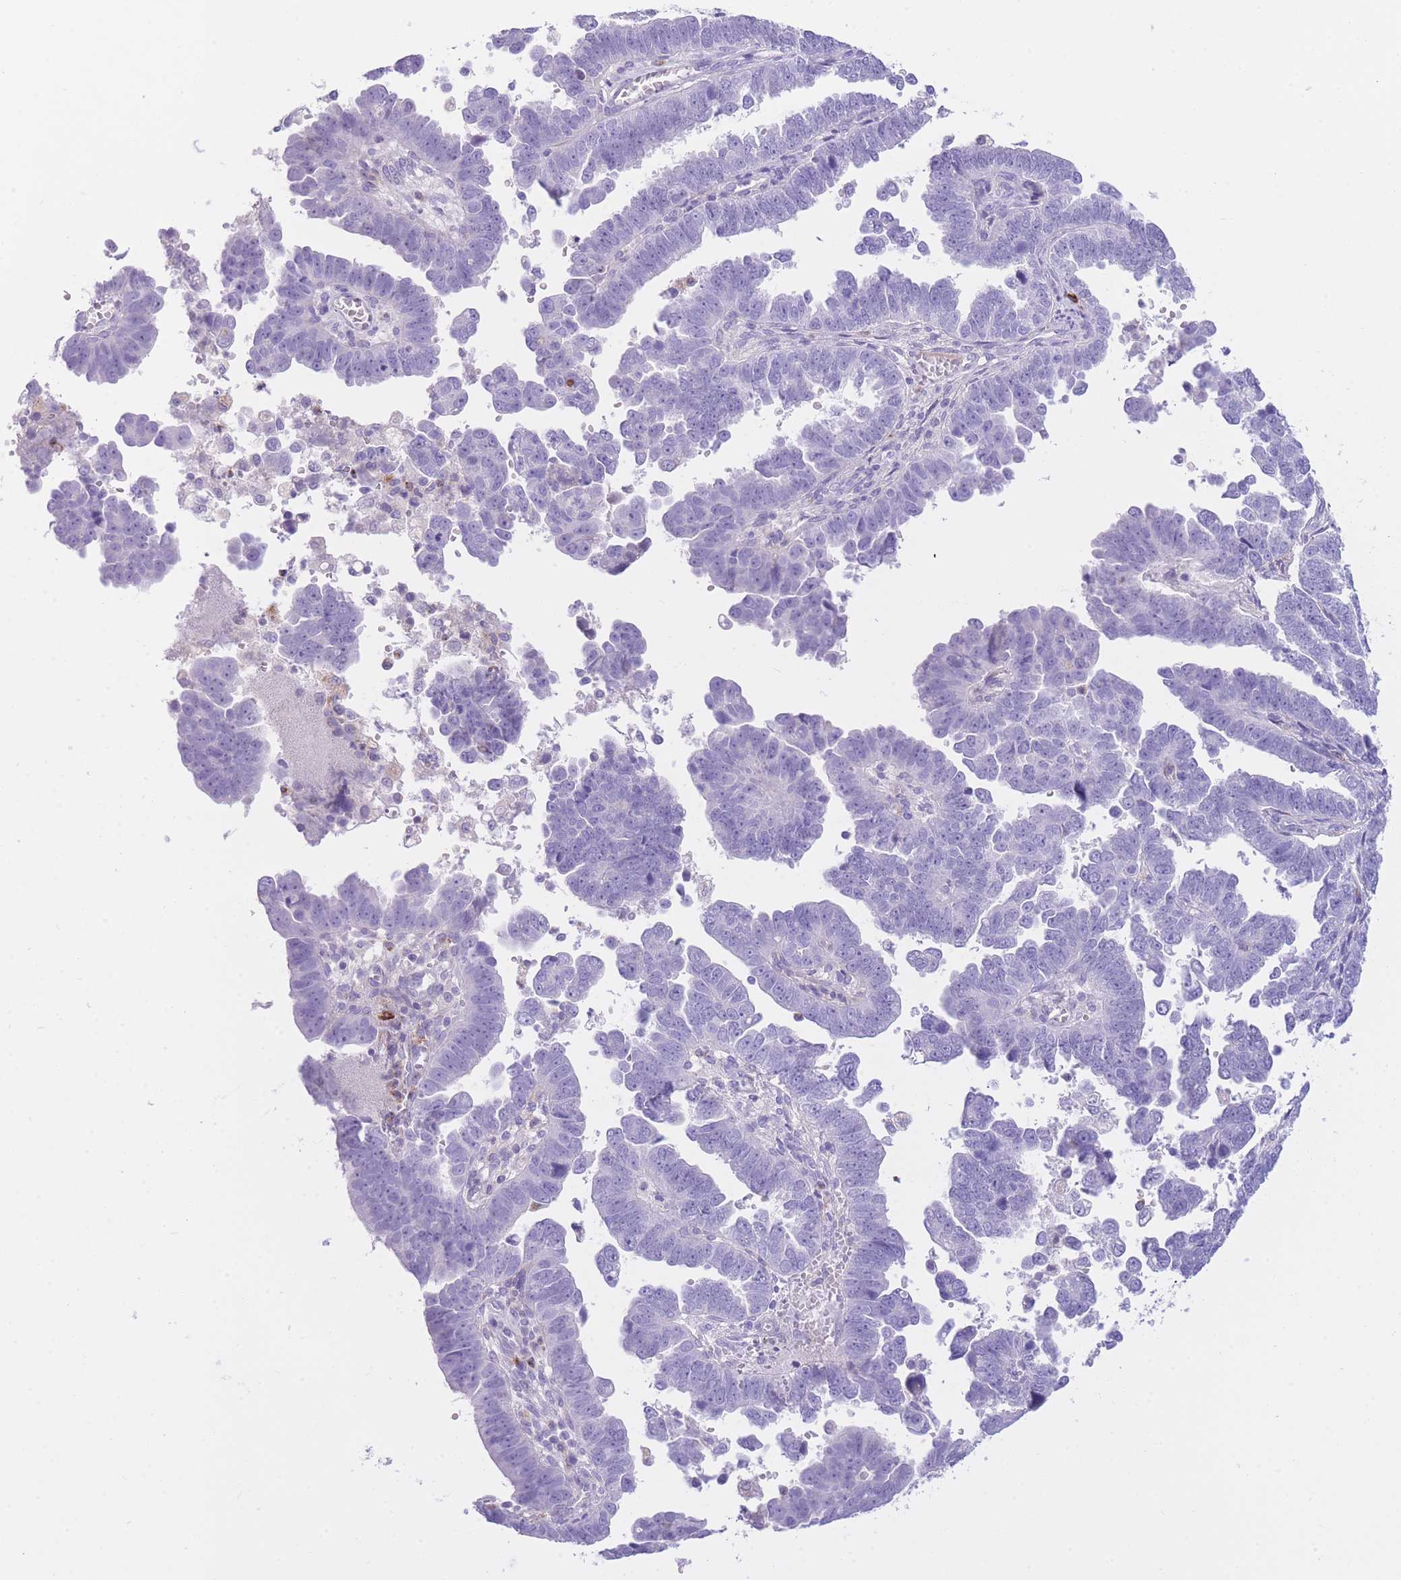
{"staining": {"intensity": "negative", "quantity": "none", "location": "none"}, "tissue": "endometrial cancer", "cell_type": "Tumor cells", "image_type": "cancer", "snomed": [{"axis": "morphology", "description": "Adenocarcinoma, NOS"}, {"axis": "topography", "description": "Endometrium"}], "caption": "IHC of endometrial cancer demonstrates no staining in tumor cells.", "gene": "PLBD1", "patient": {"sex": "female", "age": 75}}